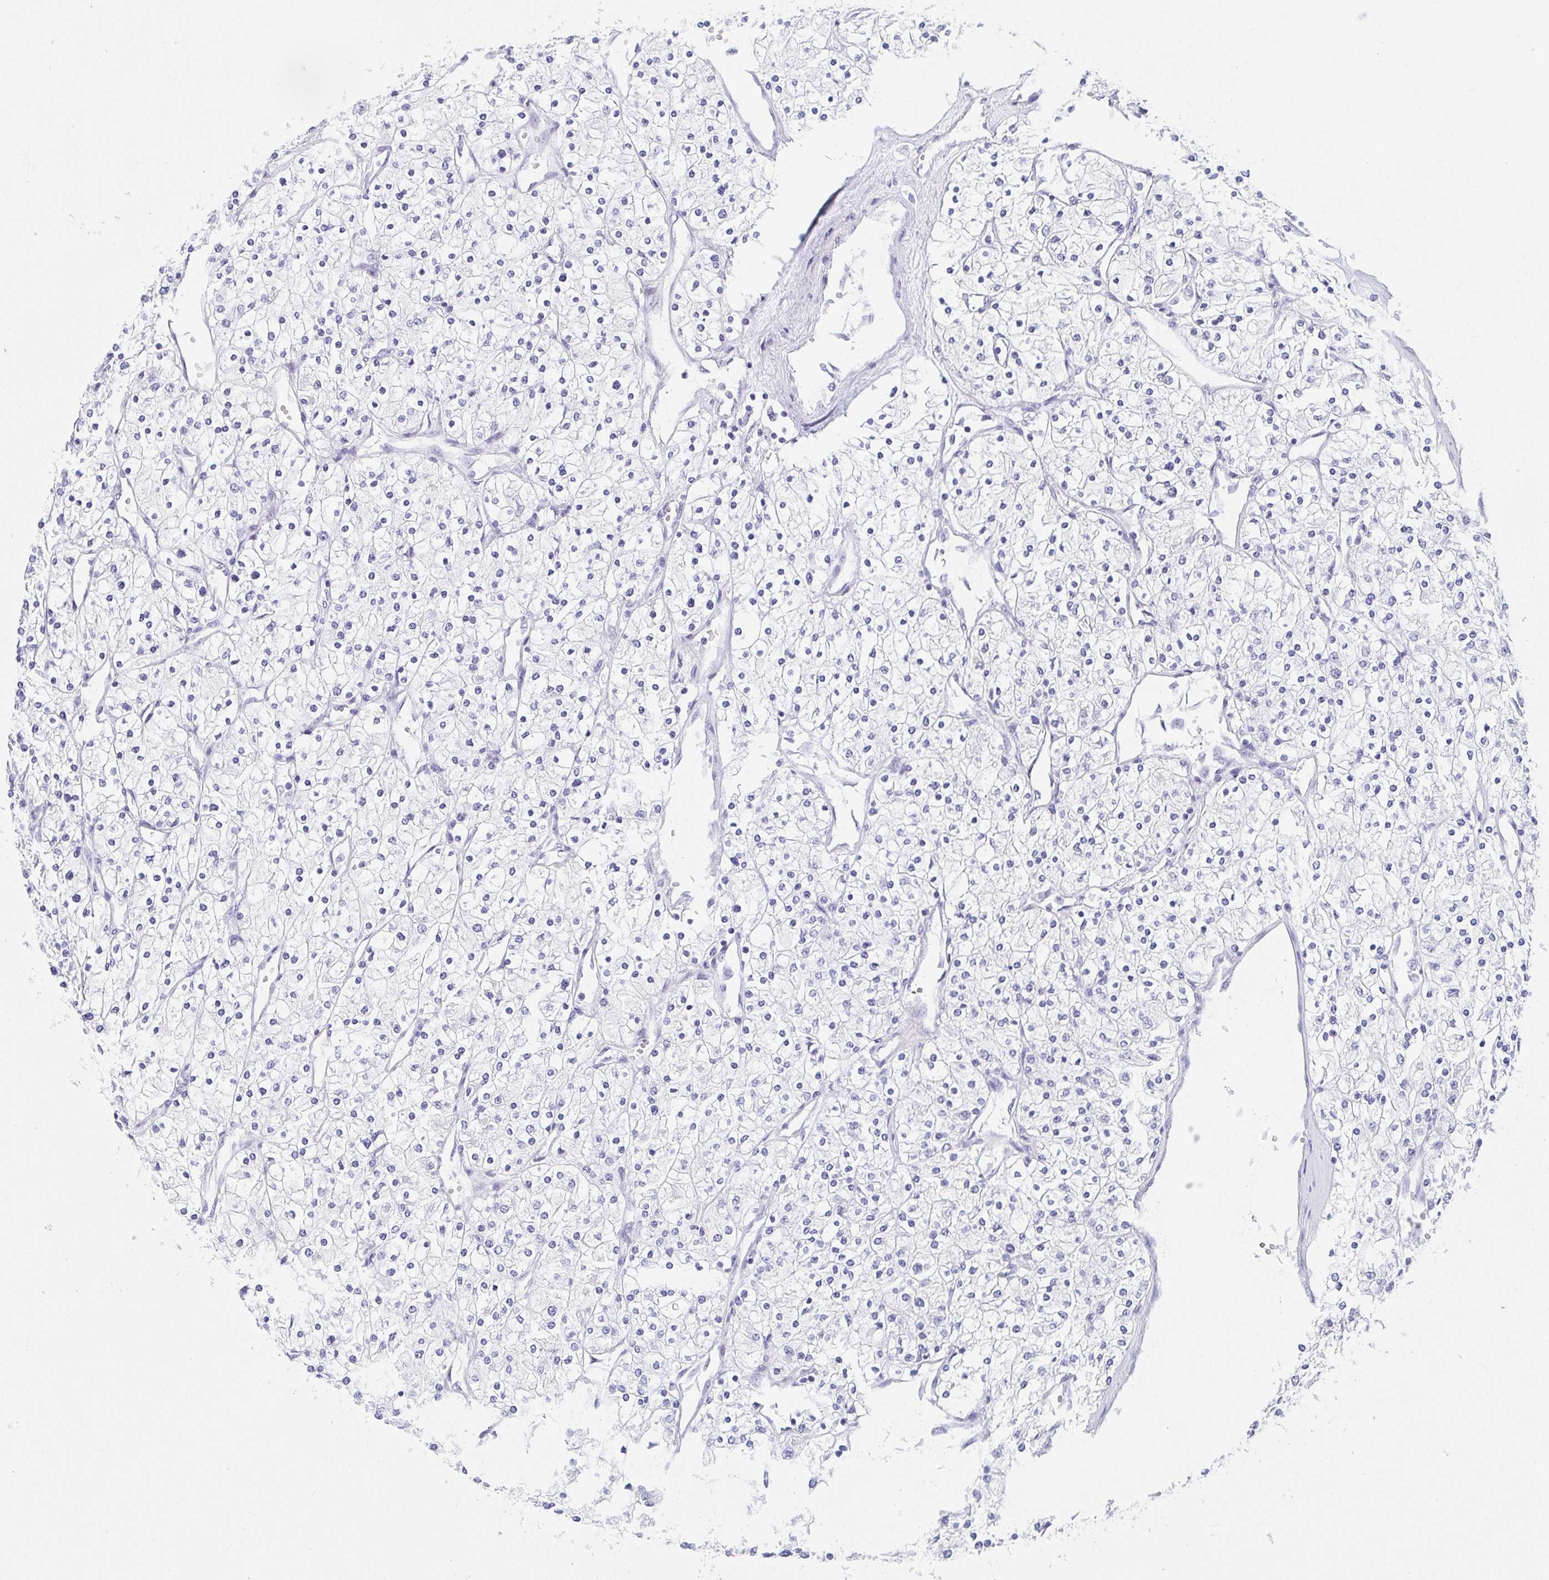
{"staining": {"intensity": "negative", "quantity": "none", "location": "none"}, "tissue": "renal cancer", "cell_type": "Tumor cells", "image_type": "cancer", "snomed": [{"axis": "morphology", "description": "Adenocarcinoma, NOS"}, {"axis": "topography", "description": "Kidney"}], "caption": "High power microscopy histopathology image of an IHC image of renal cancer (adenocarcinoma), revealing no significant expression in tumor cells. The staining is performed using DAB (3,3'-diaminobenzidine) brown chromogen with nuclei counter-stained in using hematoxylin.", "gene": "WDR72", "patient": {"sex": "male", "age": 80}}